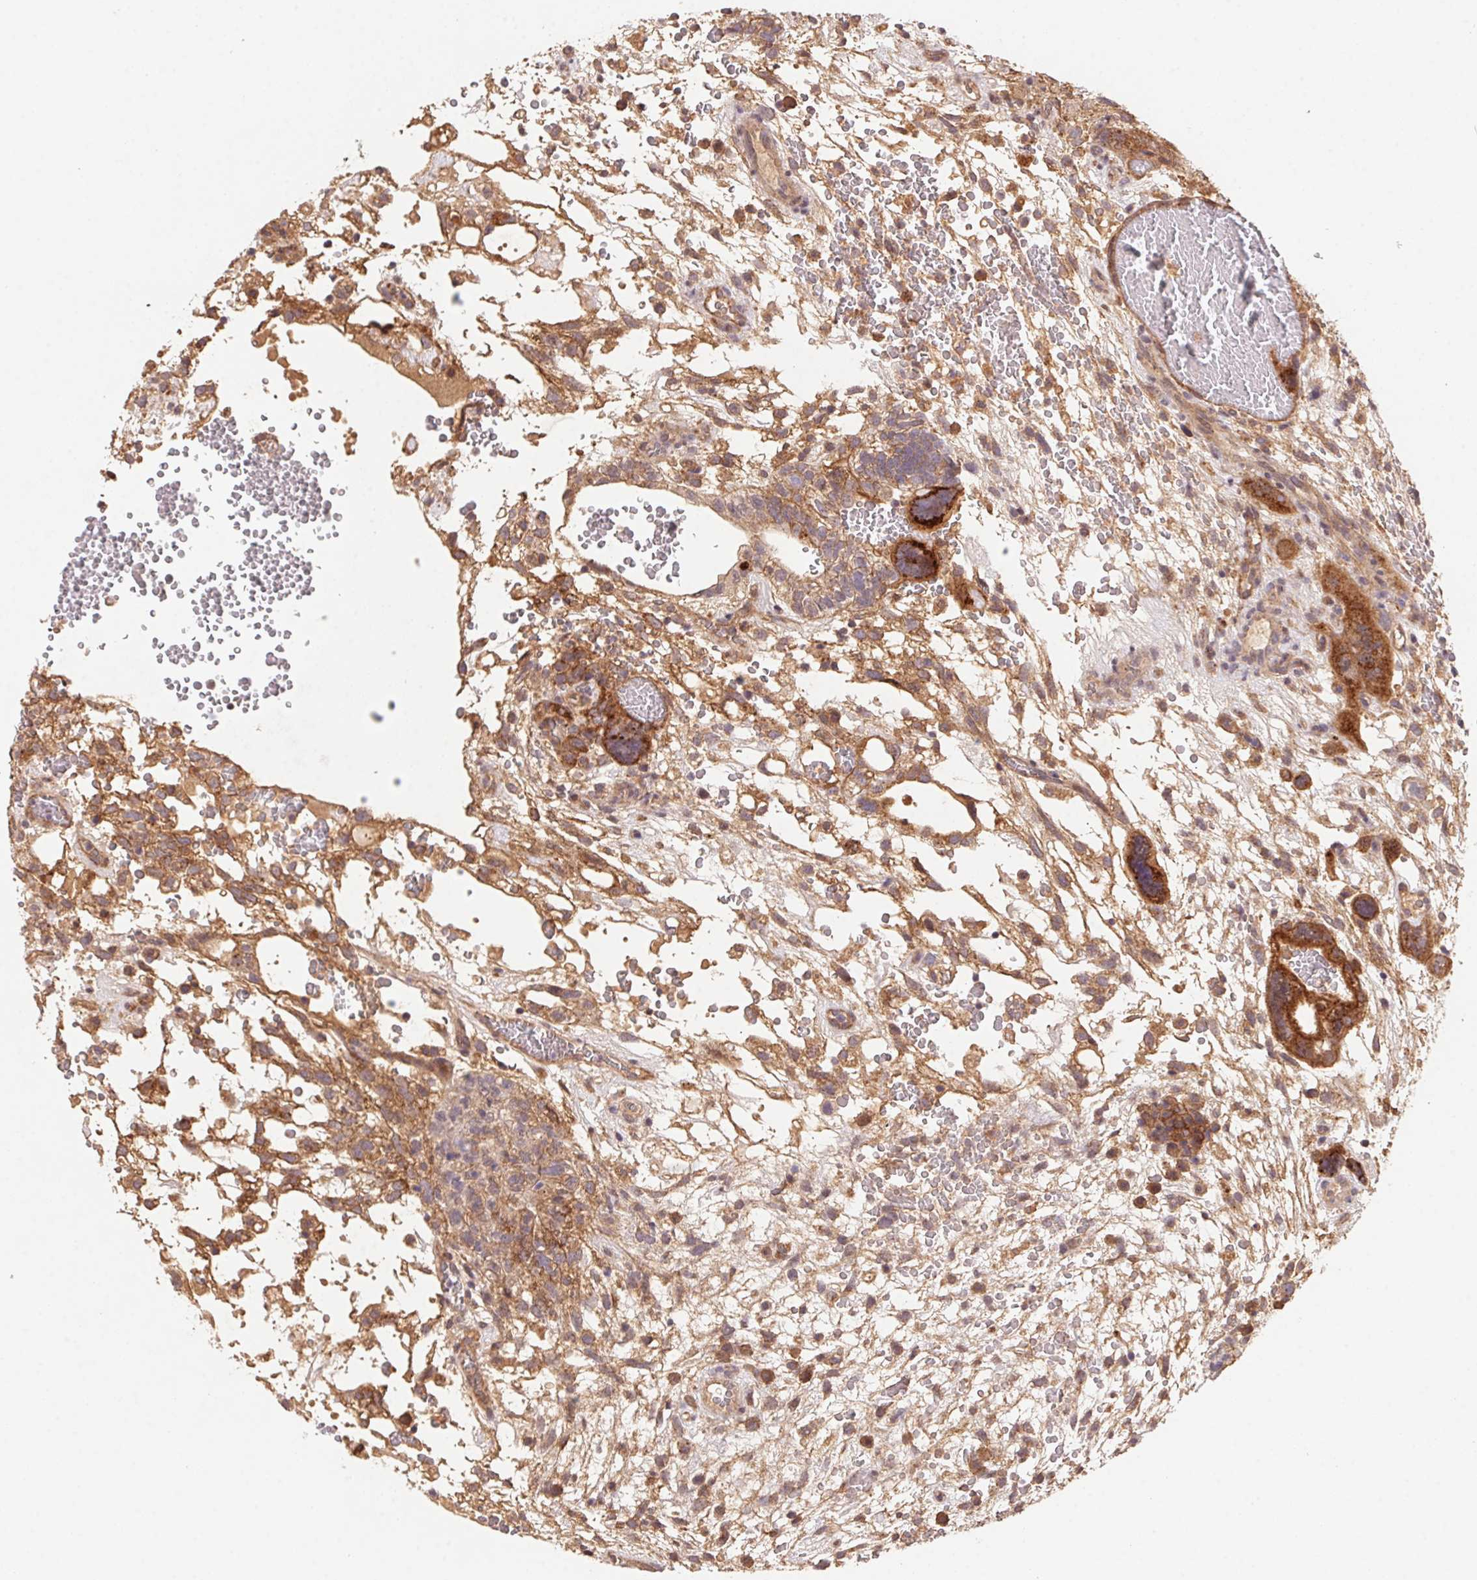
{"staining": {"intensity": "moderate", "quantity": ">75%", "location": "cytoplasmic/membranous"}, "tissue": "testis cancer", "cell_type": "Tumor cells", "image_type": "cancer", "snomed": [{"axis": "morphology", "description": "Normal tissue, NOS"}, {"axis": "morphology", "description": "Carcinoma, Embryonal, NOS"}, {"axis": "topography", "description": "Testis"}], "caption": "A brown stain shows moderate cytoplasmic/membranous staining of a protein in human testis embryonal carcinoma tumor cells.", "gene": "SLC52A2", "patient": {"sex": "male", "age": 32}}